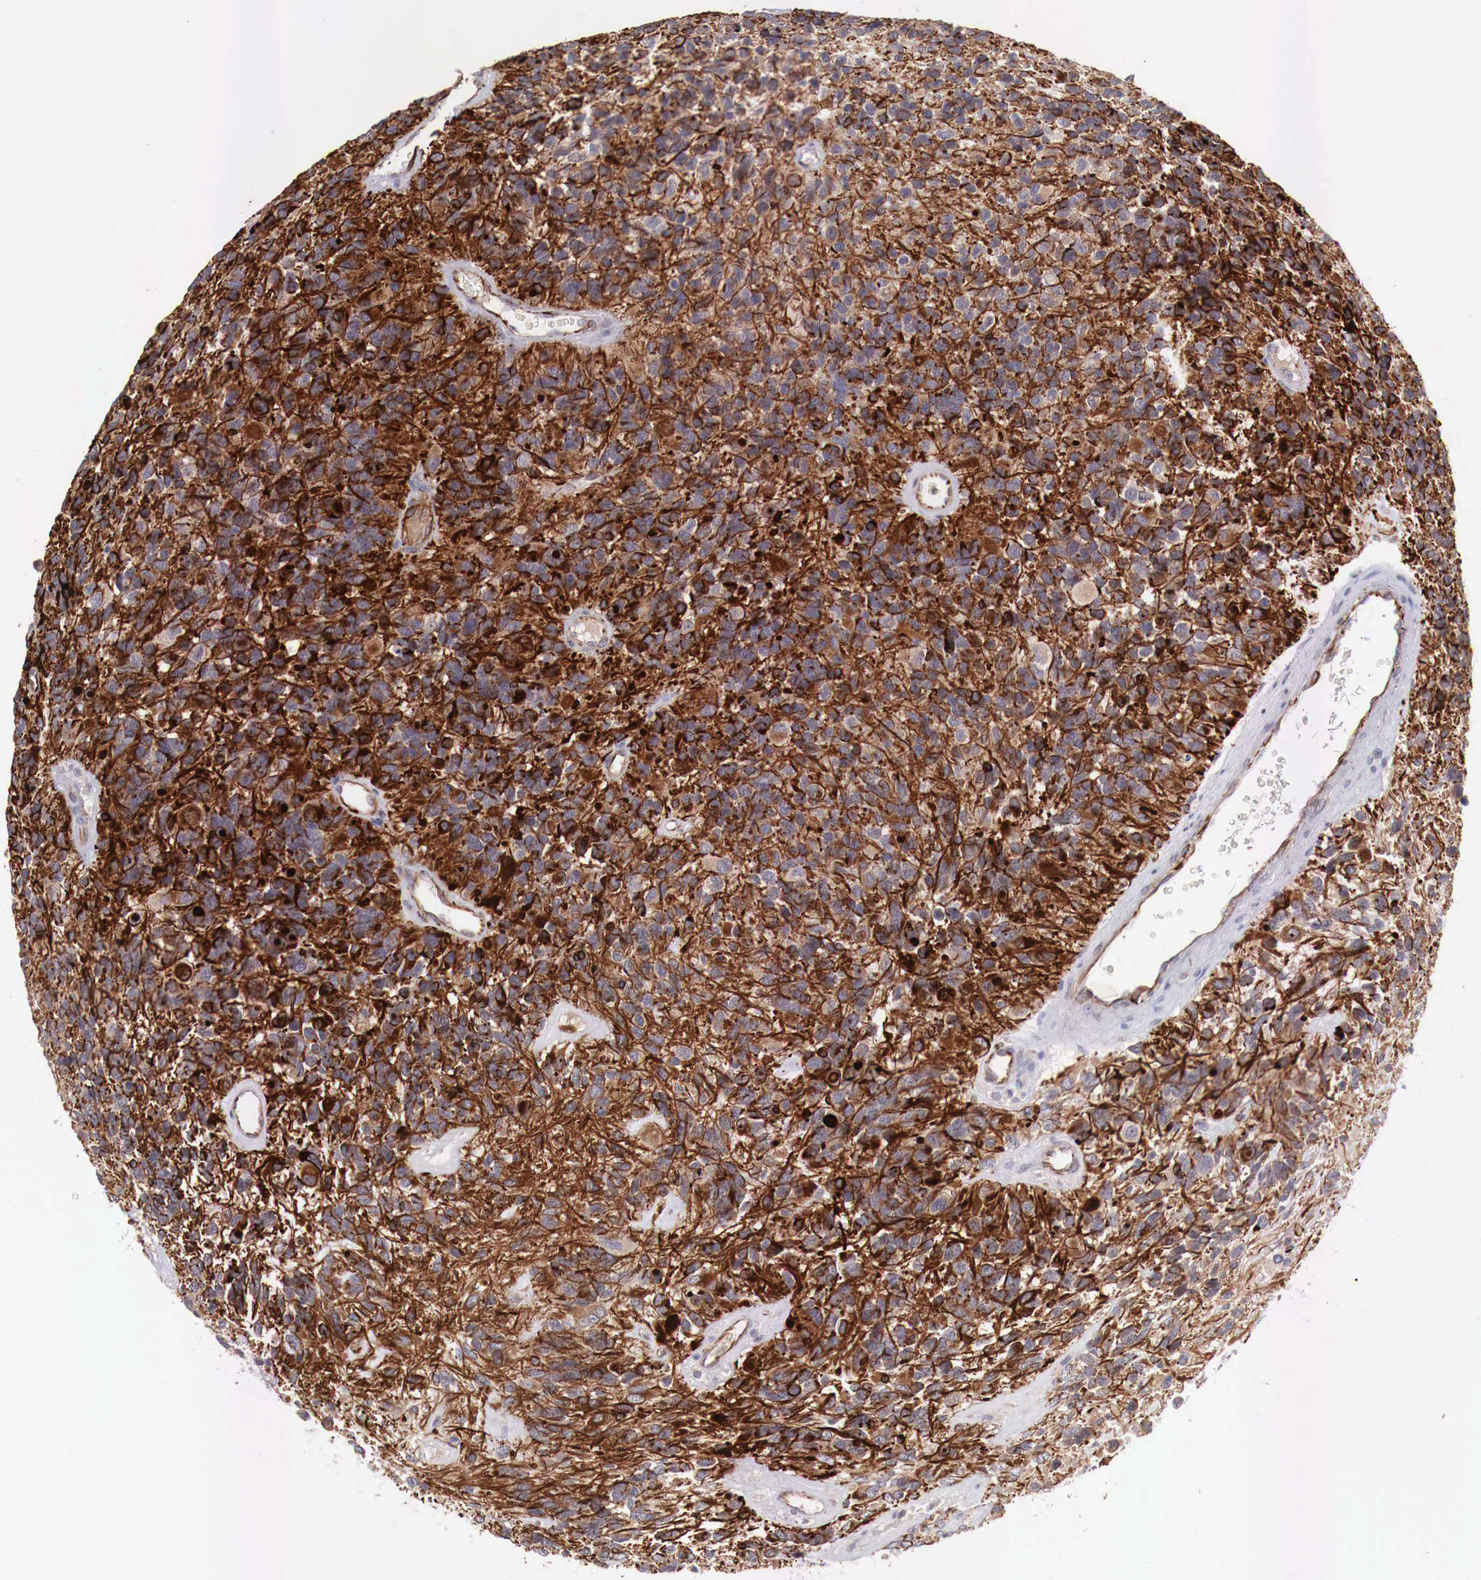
{"staining": {"intensity": "strong", "quantity": ">75%", "location": "cytoplasmic/membranous,nuclear"}, "tissue": "glioma", "cell_type": "Tumor cells", "image_type": "cancer", "snomed": [{"axis": "morphology", "description": "Glioma, malignant, High grade"}, {"axis": "topography", "description": "Brain"}], "caption": "Protein staining by IHC shows strong cytoplasmic/membranous and nuclear staining in approximately >75% of tumor cells in glioma.", "gene": "WT1", "patient": {"sex": "male", "age": 77}}